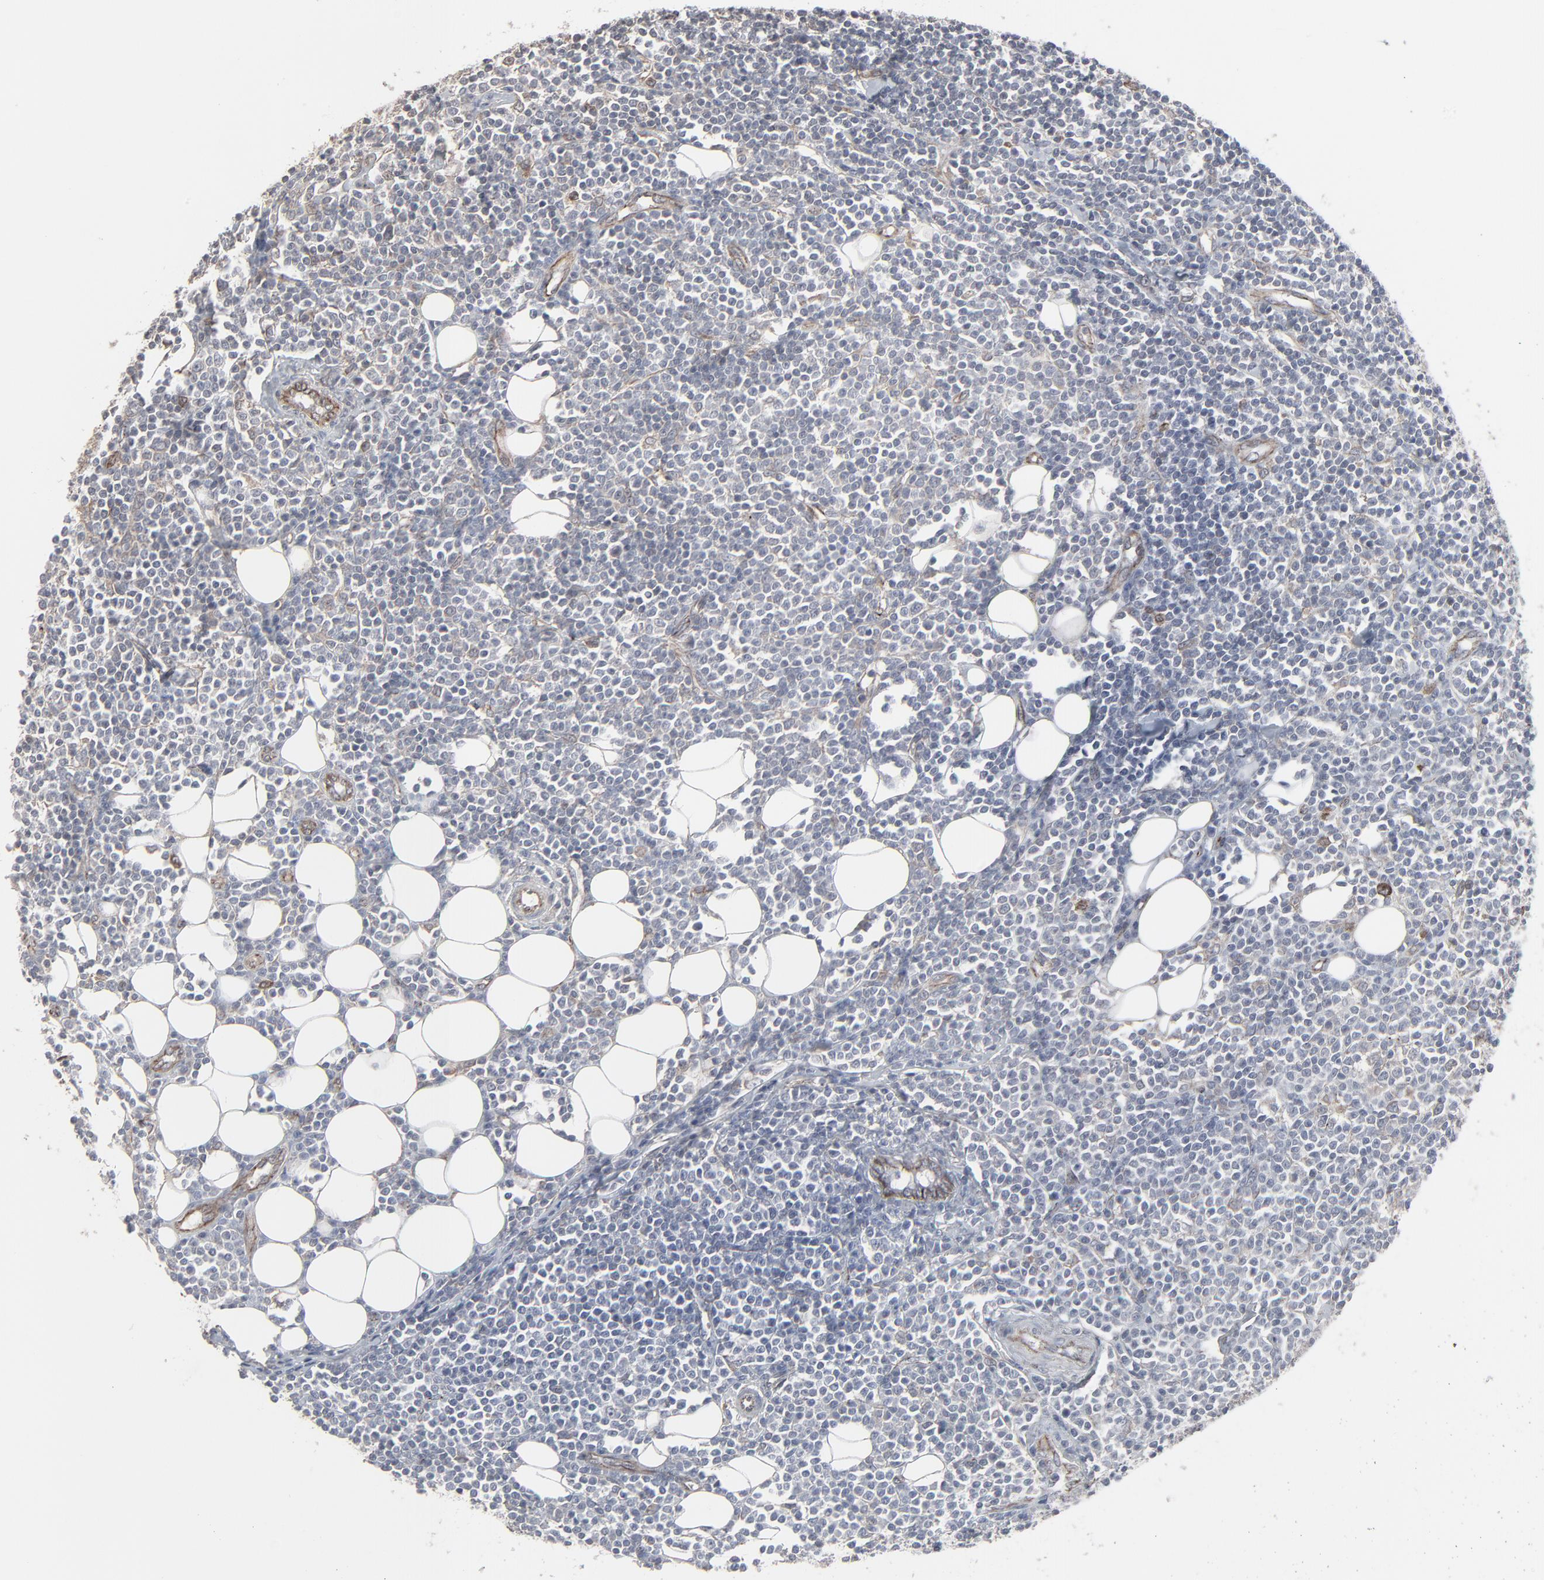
{"staining": {"intensity": "negative", "quantity": "none", "location": "none"}, "tissue": "lymphoma", "cell_type": "Tumor cells", "image_type": "cancer", "snomed": [{"axis": "morphology", "description": "Malignant lymphoma, non-Hodgkin's type, Low grade"}, {"axis": "topography", "description": "Soft tissue"}], "caption": "Tumor cells are negative for protein expression in human lymphoma.", "gene": "CTNND1", "patient": {"sex": "male", "age": 92}}